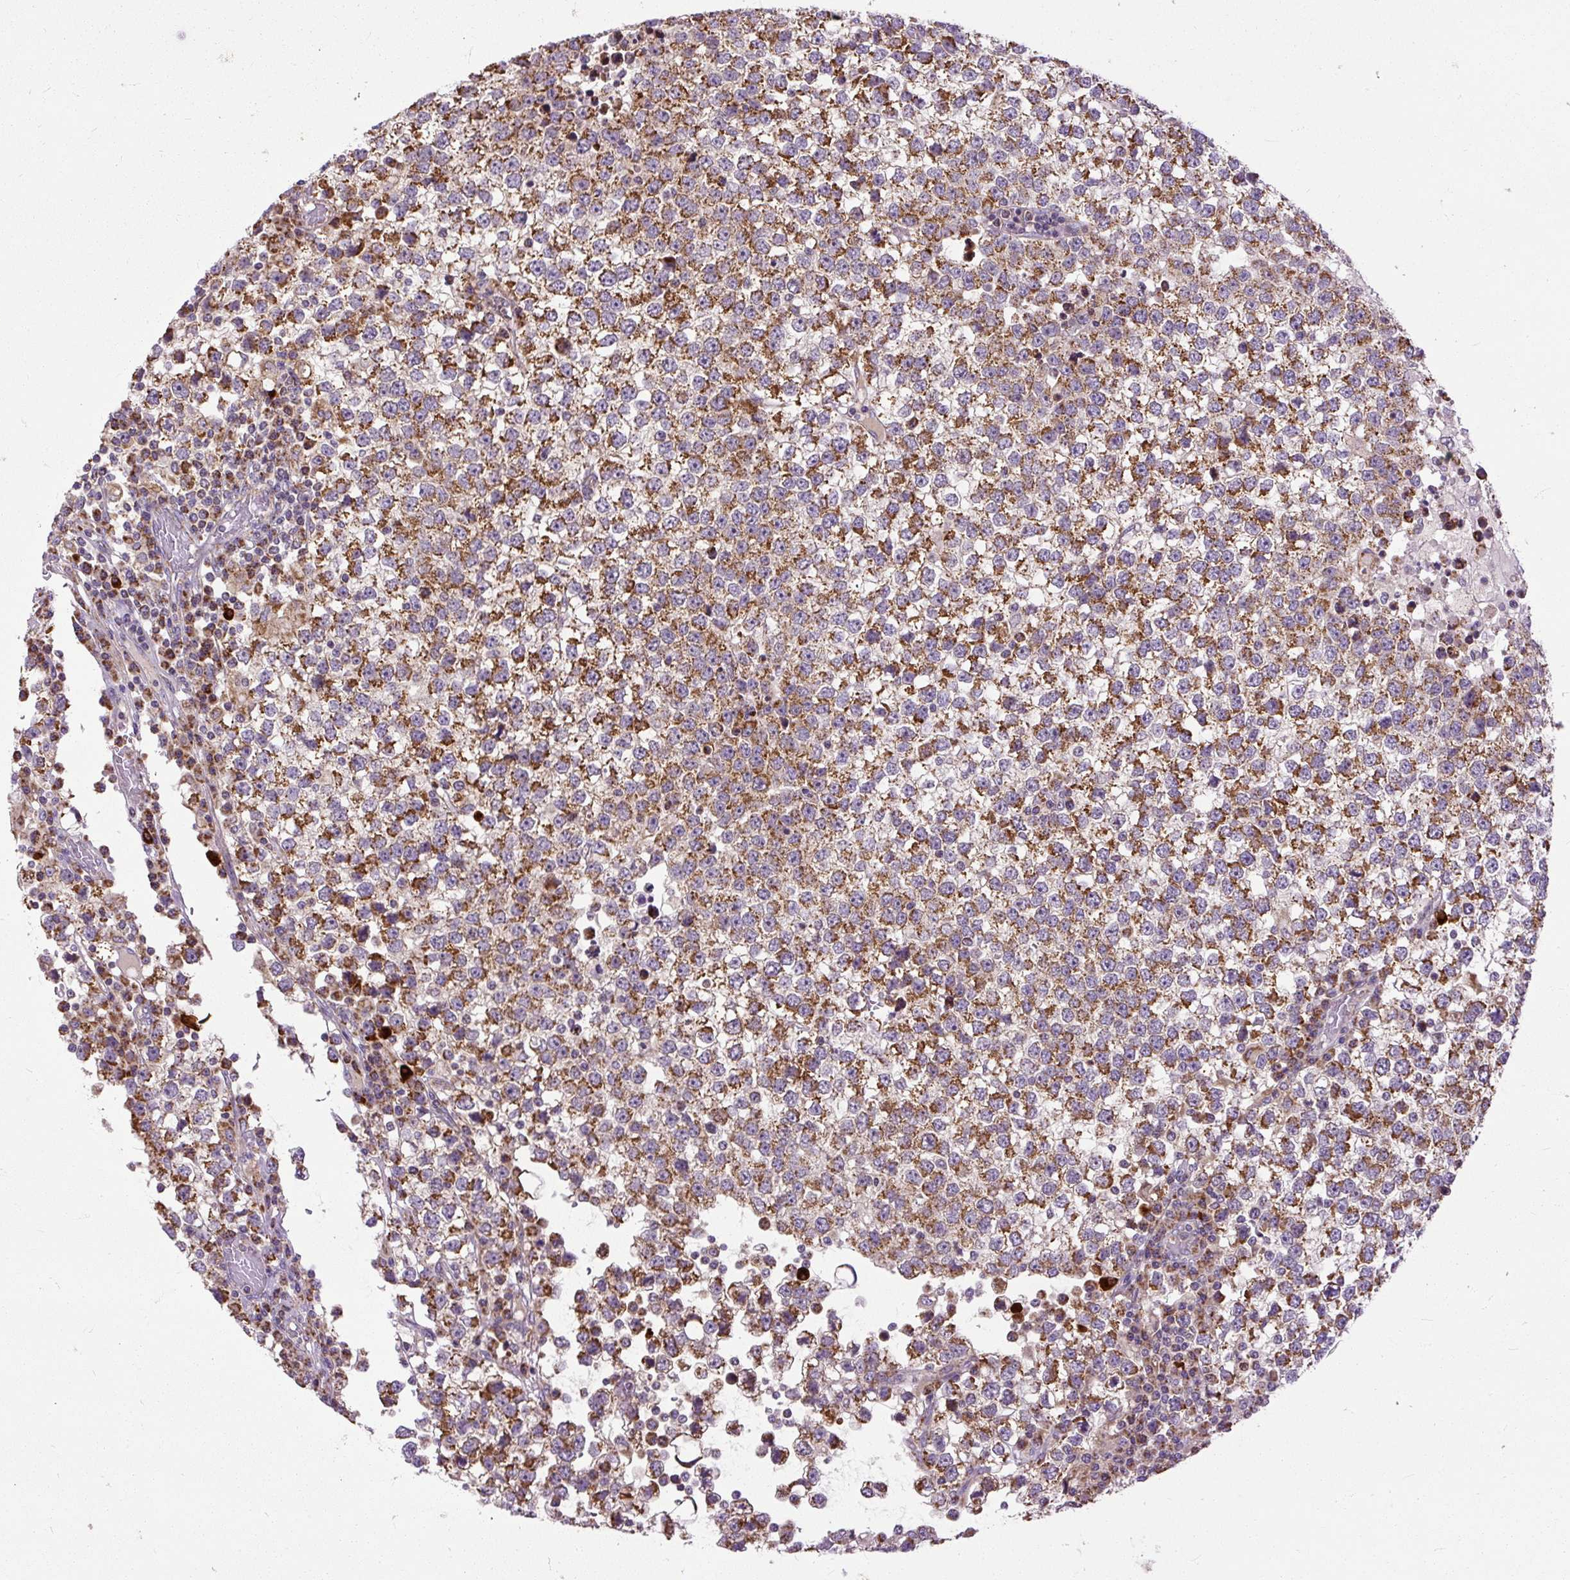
{"staining": {"intensity": "moderate", "quantity": ">75%", "location": "cytoplasmic/membranous"}, "tissue": "testis cancer", "cell_type": "Tumor cells", "image_type": "cancer", "snomed": [{"axis": "morphology", "description": "Seminoma, NOS"}, {"axis": "topography", "description": "Testis"}], "caption": "An image of human testis cancer (seminoma) stained for a protein exhibits moderate cytoplasmic/membranous brown staining in tumor cells.", "gene": "TM2D3", "patient": {"sex": "male", "age": 65}}